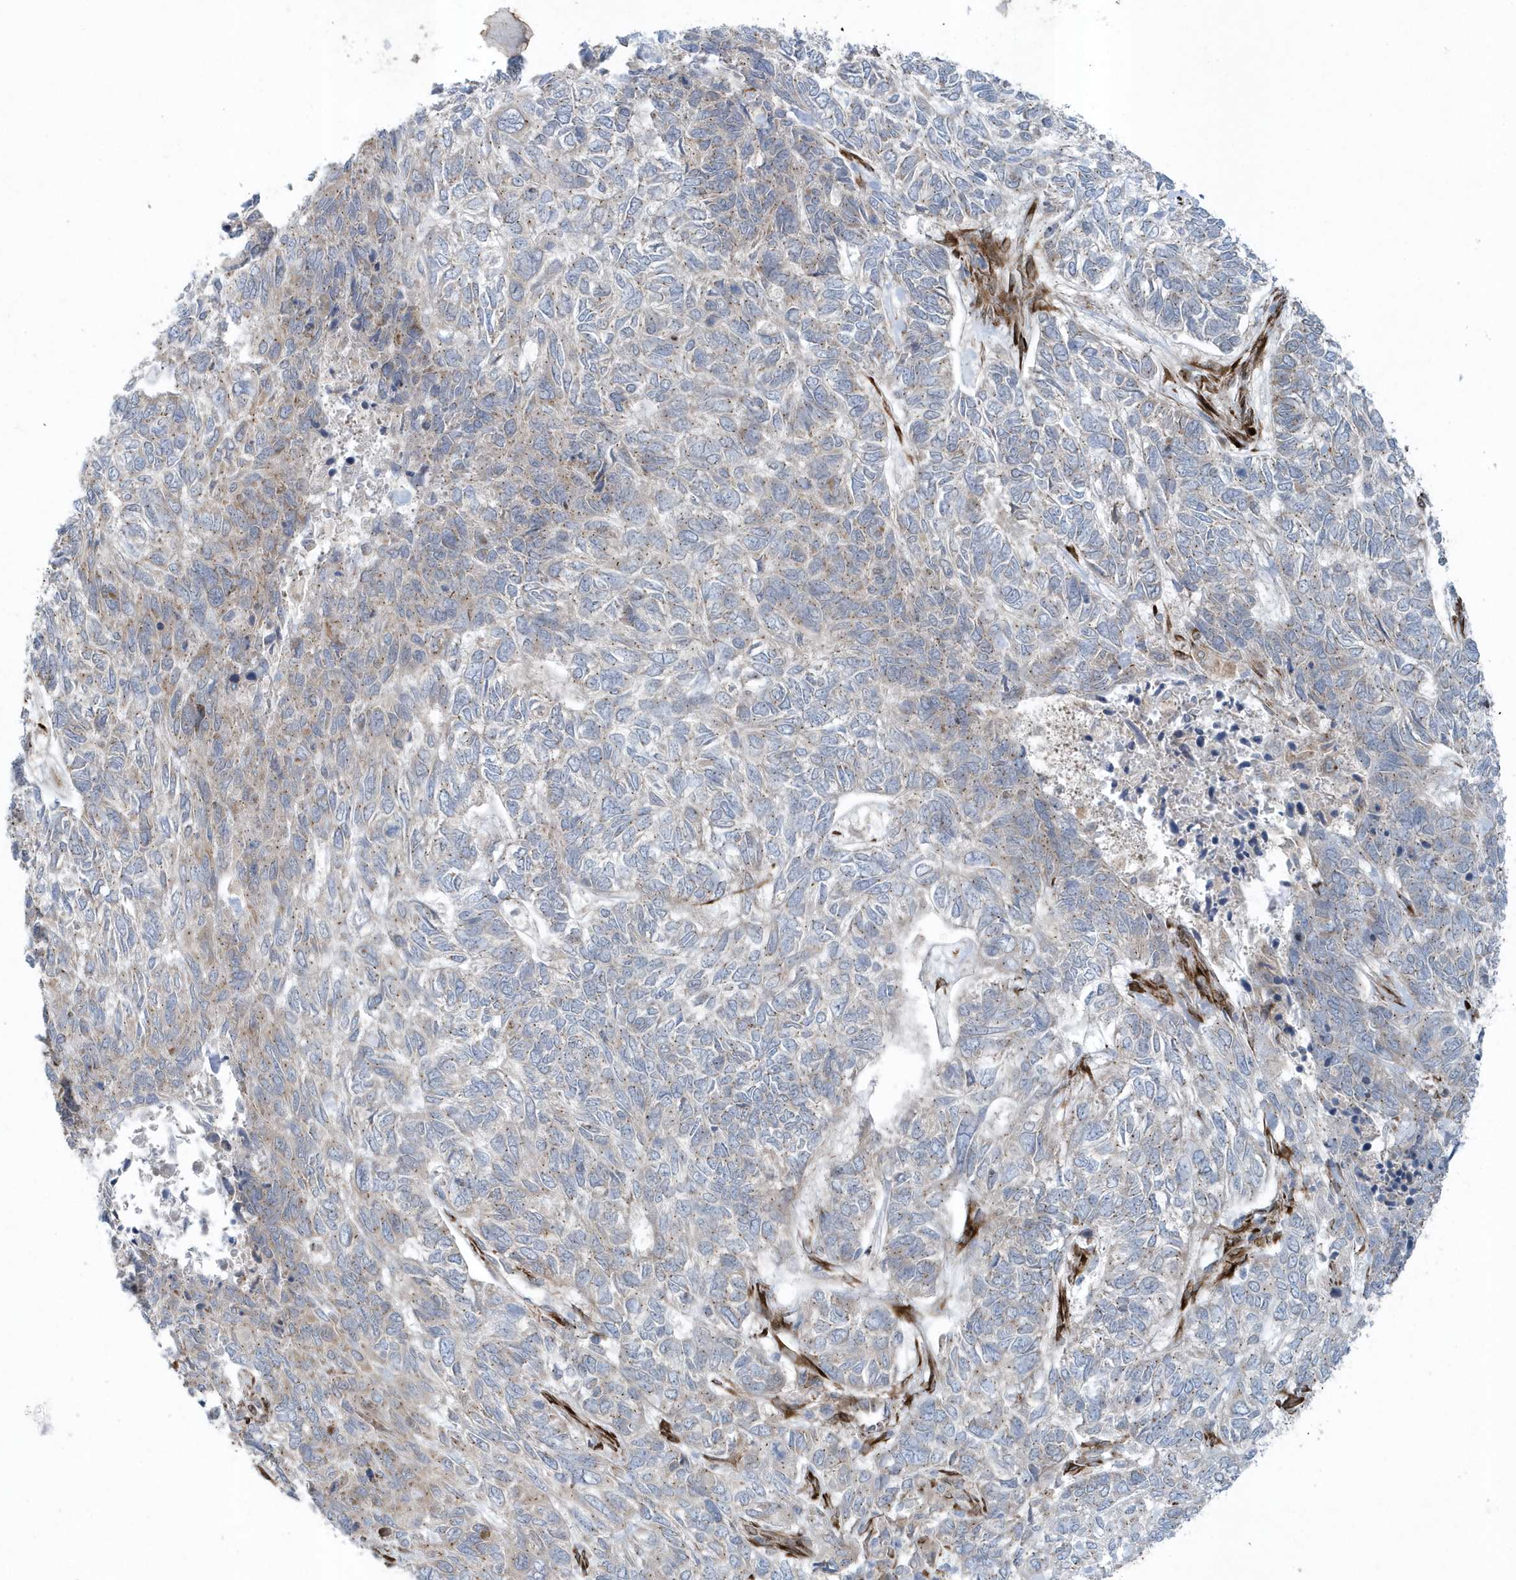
{"staining": {"intensity": "weak", "quantity": "25%-75%", "location": "cytoplasmic/membranous"}, "tissue": "skin cancer", "cell_type": "Tumor cells", "image_type": "cancer", "snomed": [{"axis": "morphology", "description": "Basal cell carcinoma"}, {"axis": "topography", "description": "Skin"}], "caption": "This micrograph exhibits basal cell carcinoma (skin) stained with IHC to label a protein in brown. The cytoplasmic/membranous of tumor cells show weak positivity for the protein. Nuclei are counter-stained blue.", "gene": "FAM98A", "patient": {"sex": "female", "age": 65}}